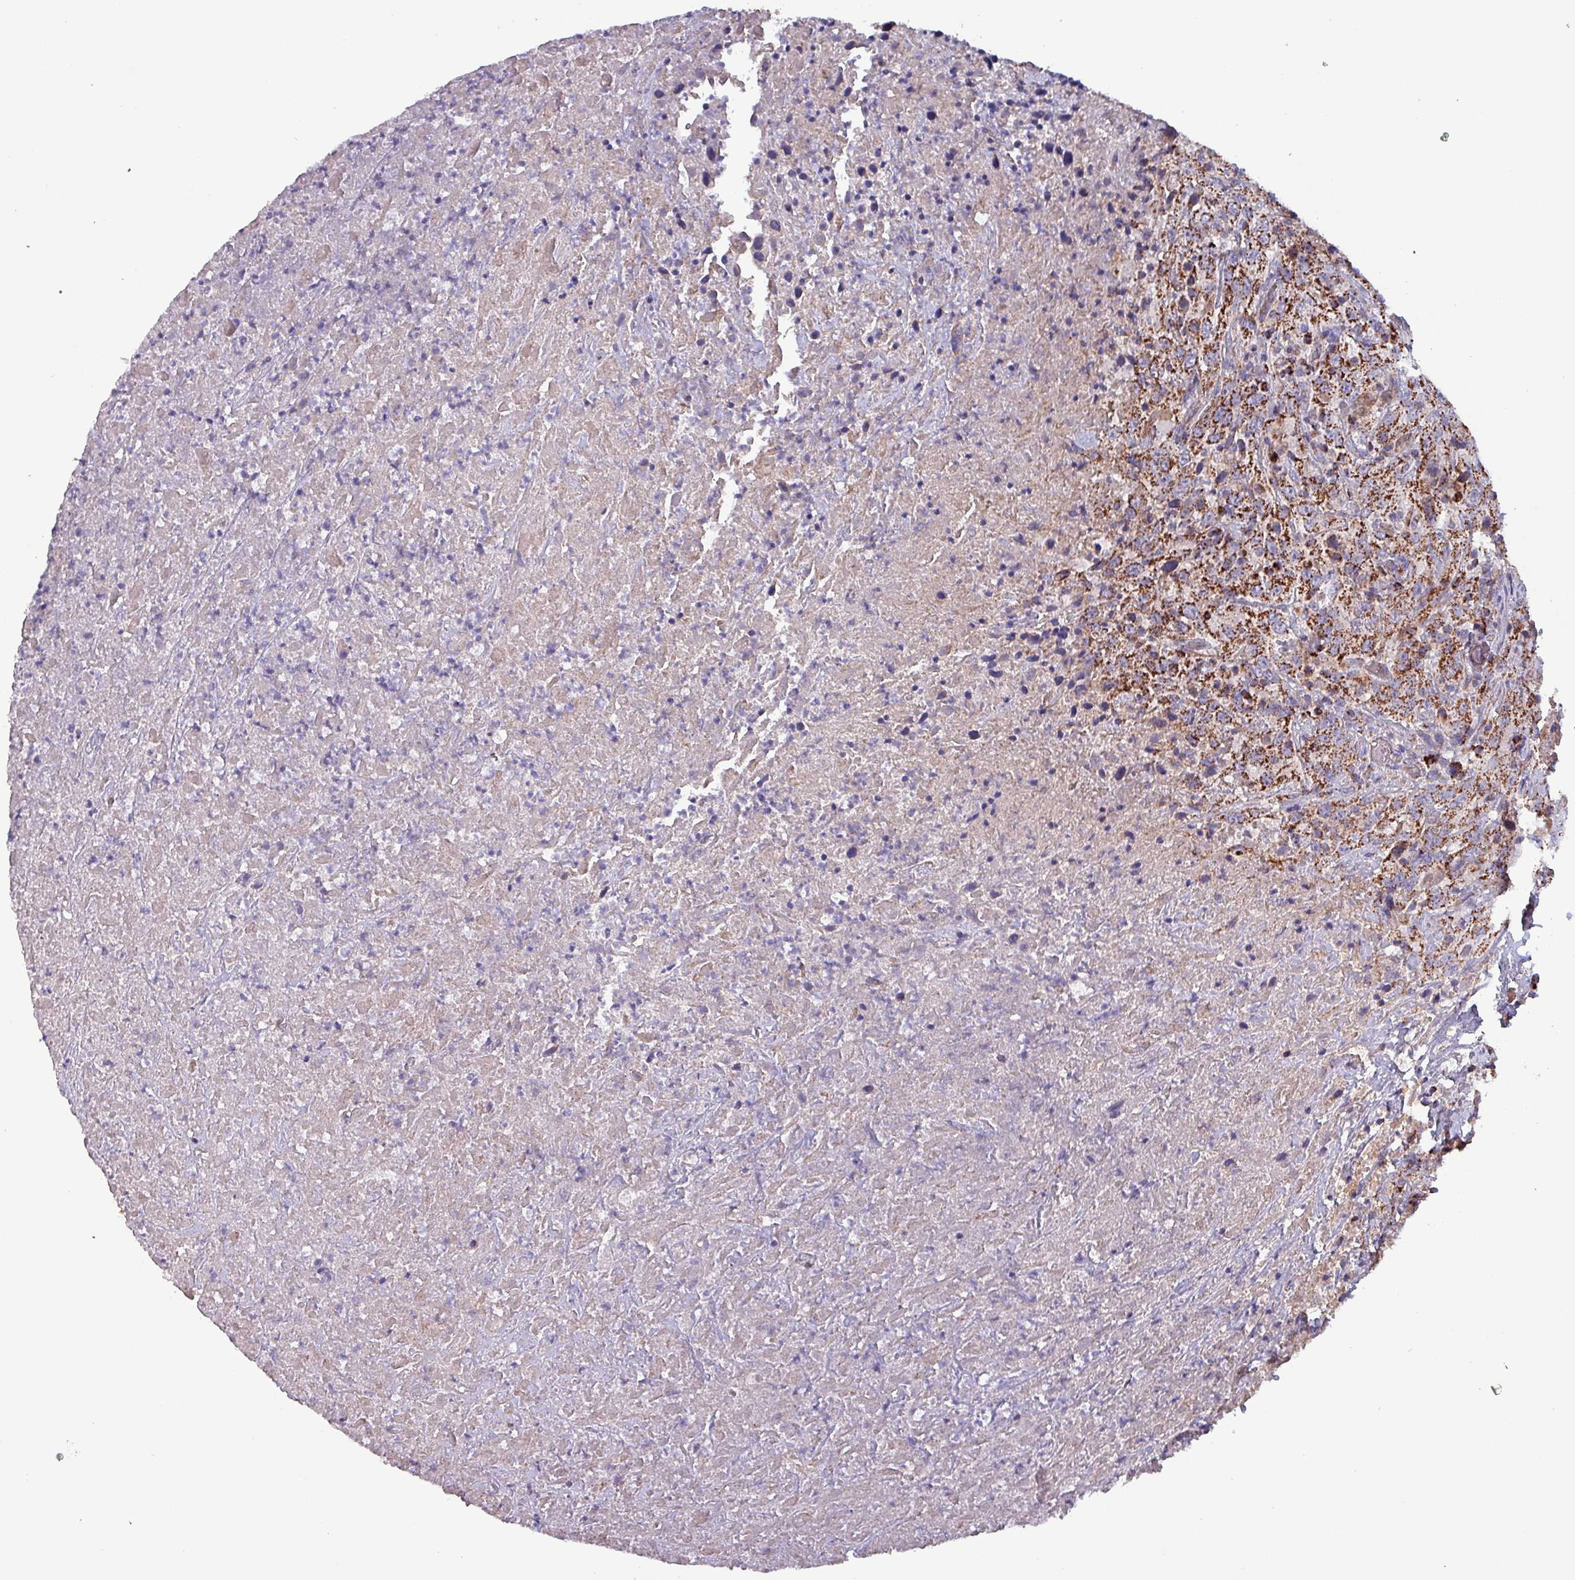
{"staining": {"intensity": "strong", "quantity": ">75%", "location": "cytoplasmic/membranous"}, "tissue": "urothelial cancer", "cell_type": "Tumor cells", "image_type": "cancer", "snomed": [{"axis": "morphology", "description": "Urothelial carcinoma, High grade"}, {"axis": "topography", "description": "Urinary bladder"}], "caption": "Immunohistochemical staining of human urothelial cancer exhibits high levels of strong cytoplasmic/membranous staining in approximately >75% of tumor cells.", "gene": "ZNF322", "patient": {"sex": "male", "age": 61}}